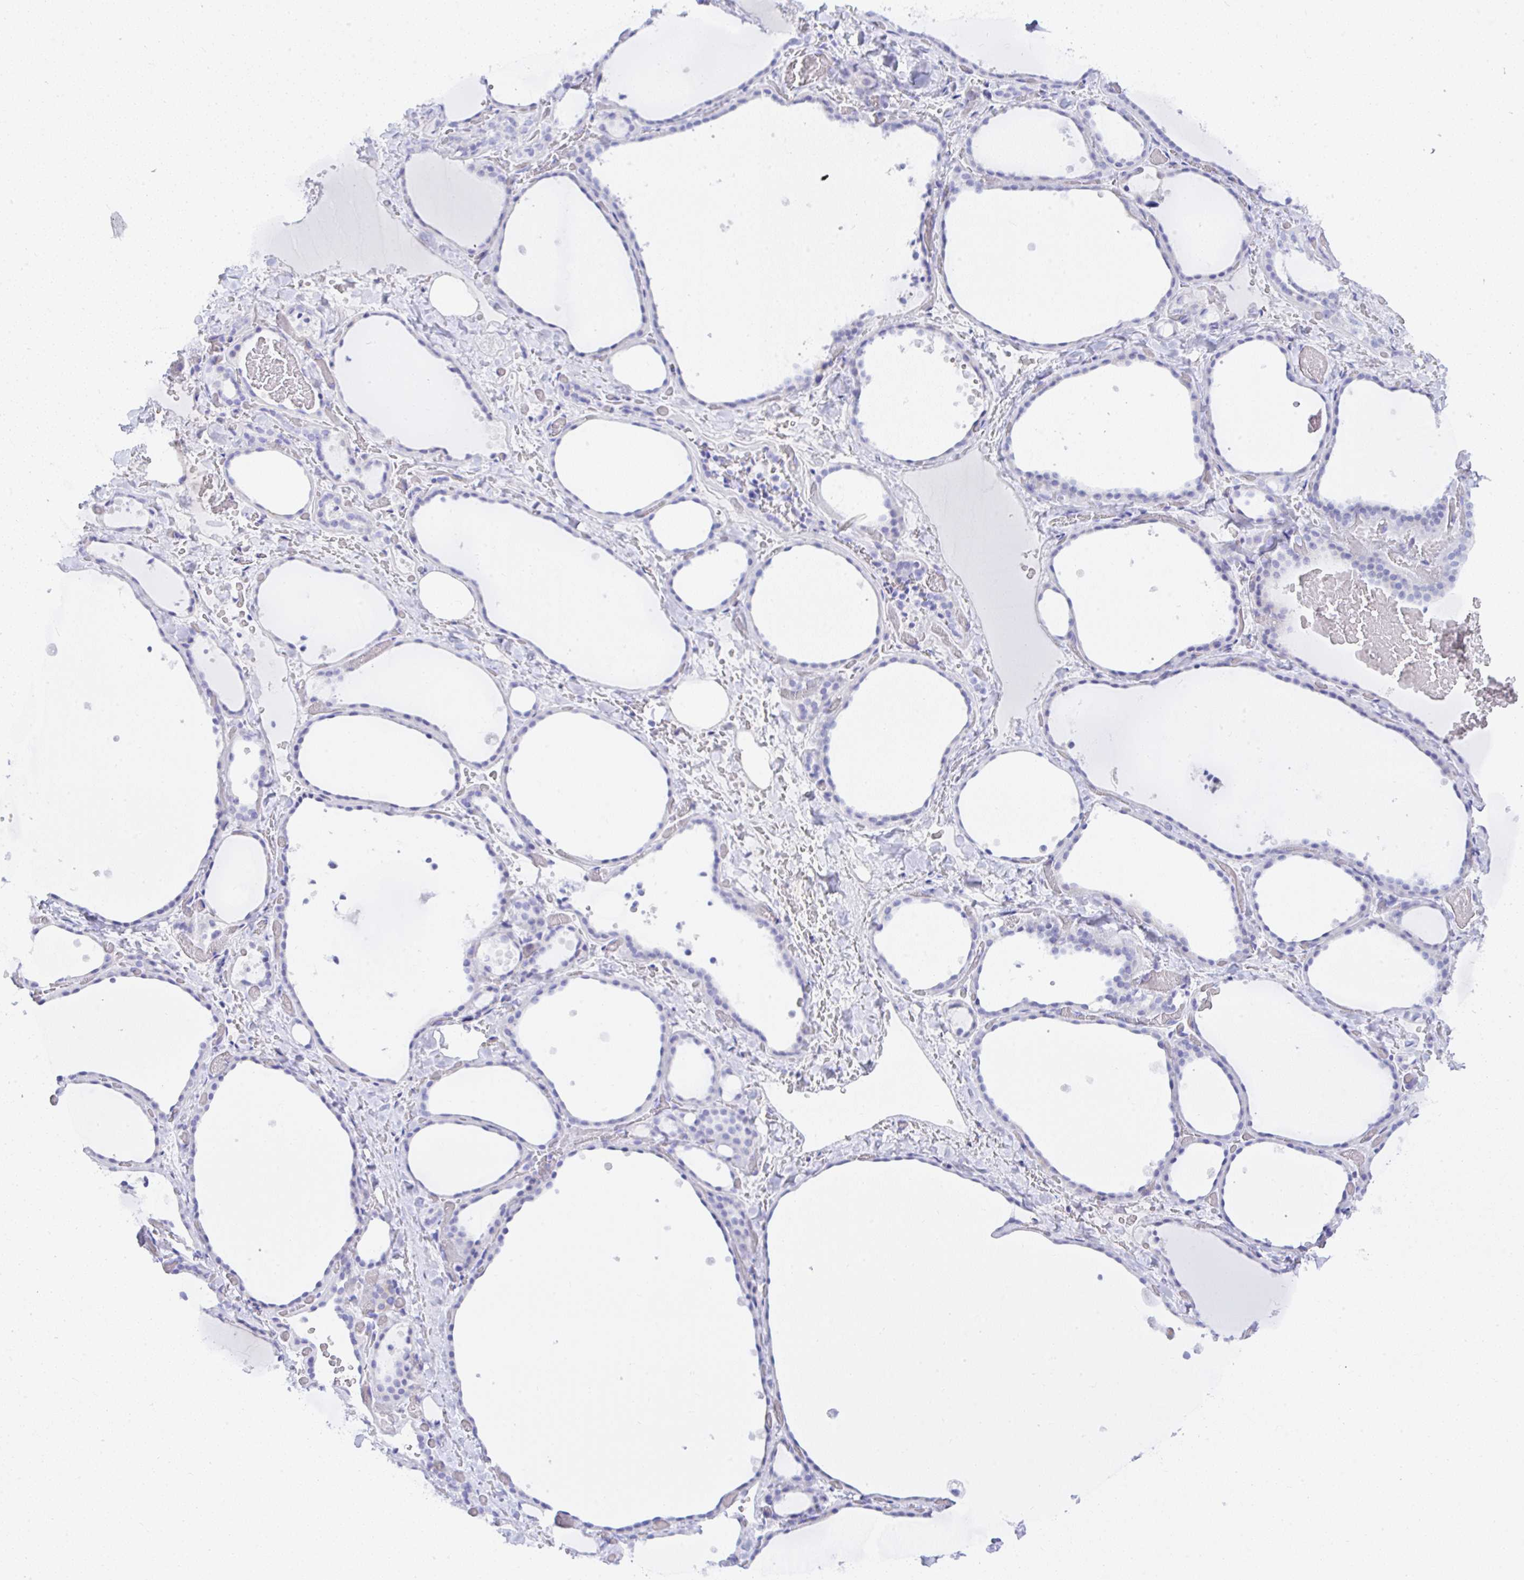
{"staining": {"intensity": "negative", "quantity": "none", "location": "none"}, "tissue": "thyroid gland", "cell_type": "Glandular cells", "image_type": "normal", "snomed": [{"axis": "morphology", "description": "Normal tissue, NOS"}, {"axis": "topography", "description": "Thyroid gland"}], "caption": "Thyroid gland stained for a protein using IHC displays no staining glandular cells.", "gene": "SEL1L2", "patient": {"sex": "female", "age": 36}}